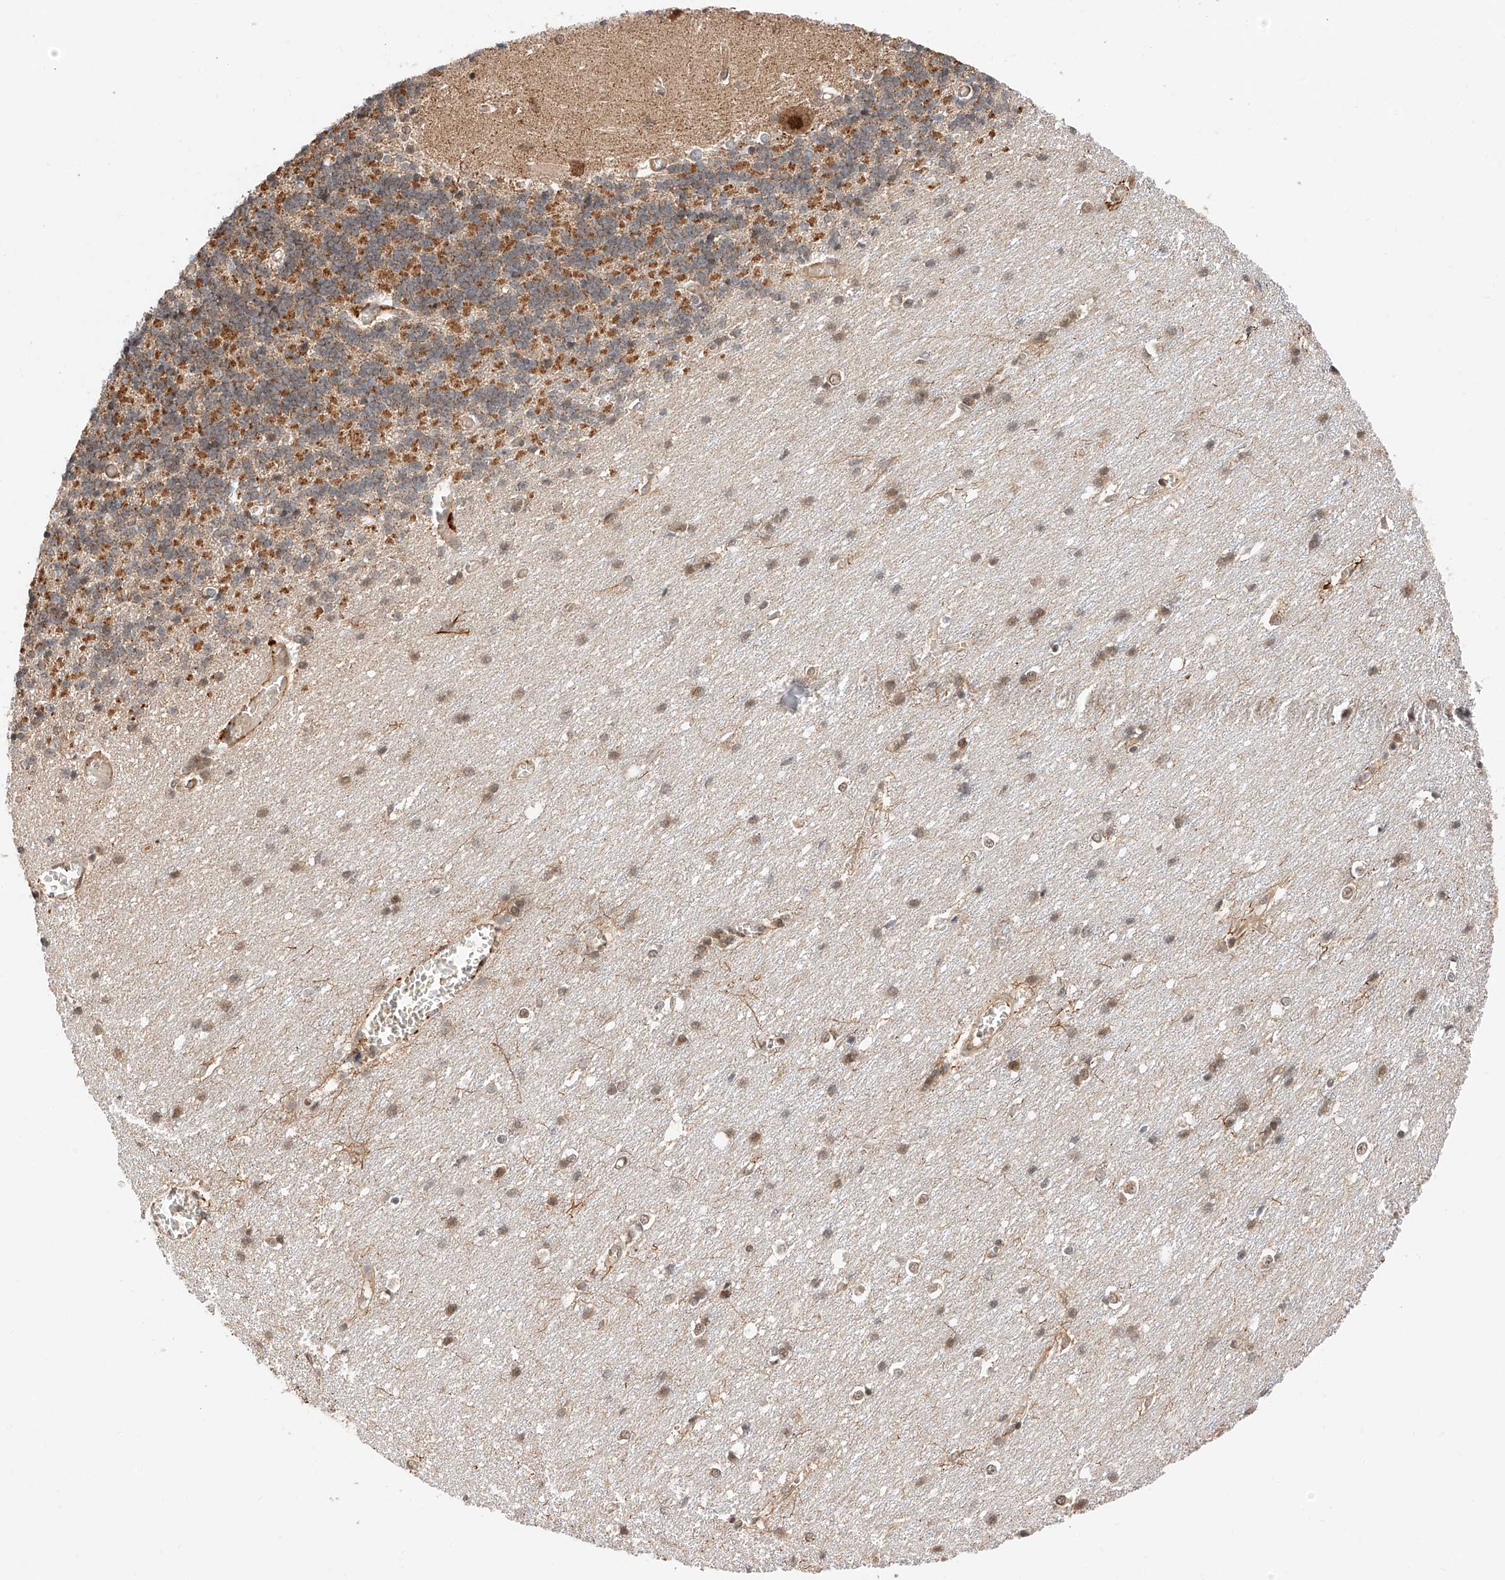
{"staining": {"intensity": "moderate", "quantity": "25%-75%", "location": "cytoplasmic/membranous,nuclear"}, "tissue": "cerebellum", "cell_type": "Cells in granular layer", "image_type": "normal", "snomed": [{"axis": "morphology", "description": "Normal tissue, NOS"}, {"axis": "topography", "description": "Cerebellum"}], "caption": "Human cerebellum stained with a brown dye exhibits moderate cytoplasmic/membranous,nuclear positive staining in about 25%-75% of cells in granular layer.", "gene": "THTPA", "patient": {"sex": "male", "age": 37}}